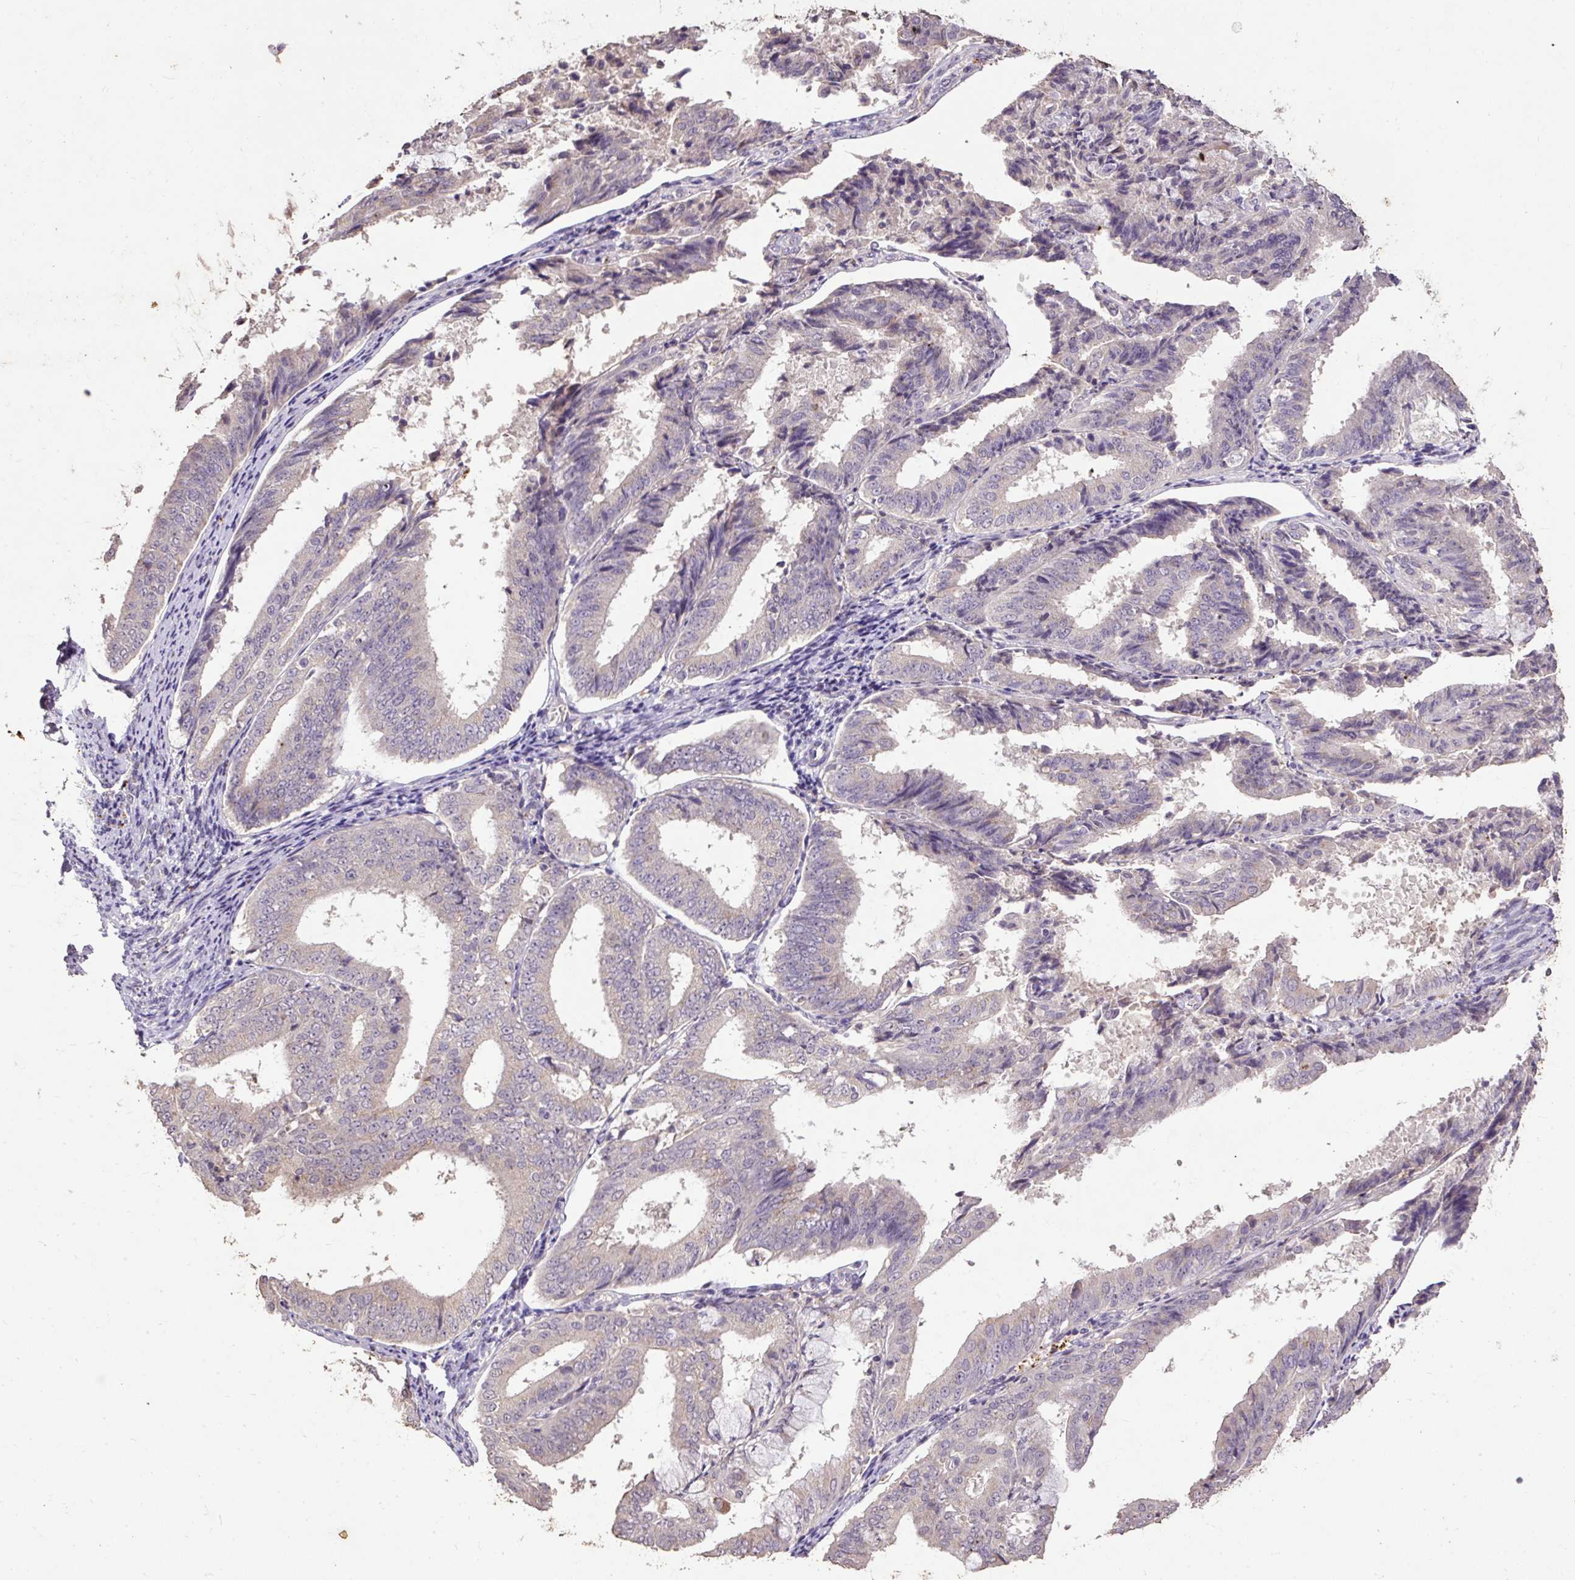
{"staining": {"intensity": "negative", "quantity": "none", "location": "none"}, "tissue": "endometrial cancer", "cell_type": "Tumor cells", "image_type": "cancer", "snomed": [{"axis": "morphology", "description": "Adenocarcinoma, NOS"}, {"axis": "topography", "description": "Endometrium"}], "caption": "Tumor cells show no significant positivity in endometrial cancer (adenocarcinoma). The staining was performed using DAB (3,3'-diaminobenzidine) to visualize the protein expression in brown, while the nuclei were stained in blue with hematoxylin (Magnification: 20x).", "gene": "LRTM2", "patient": {"sex": "female", "age": 63}}